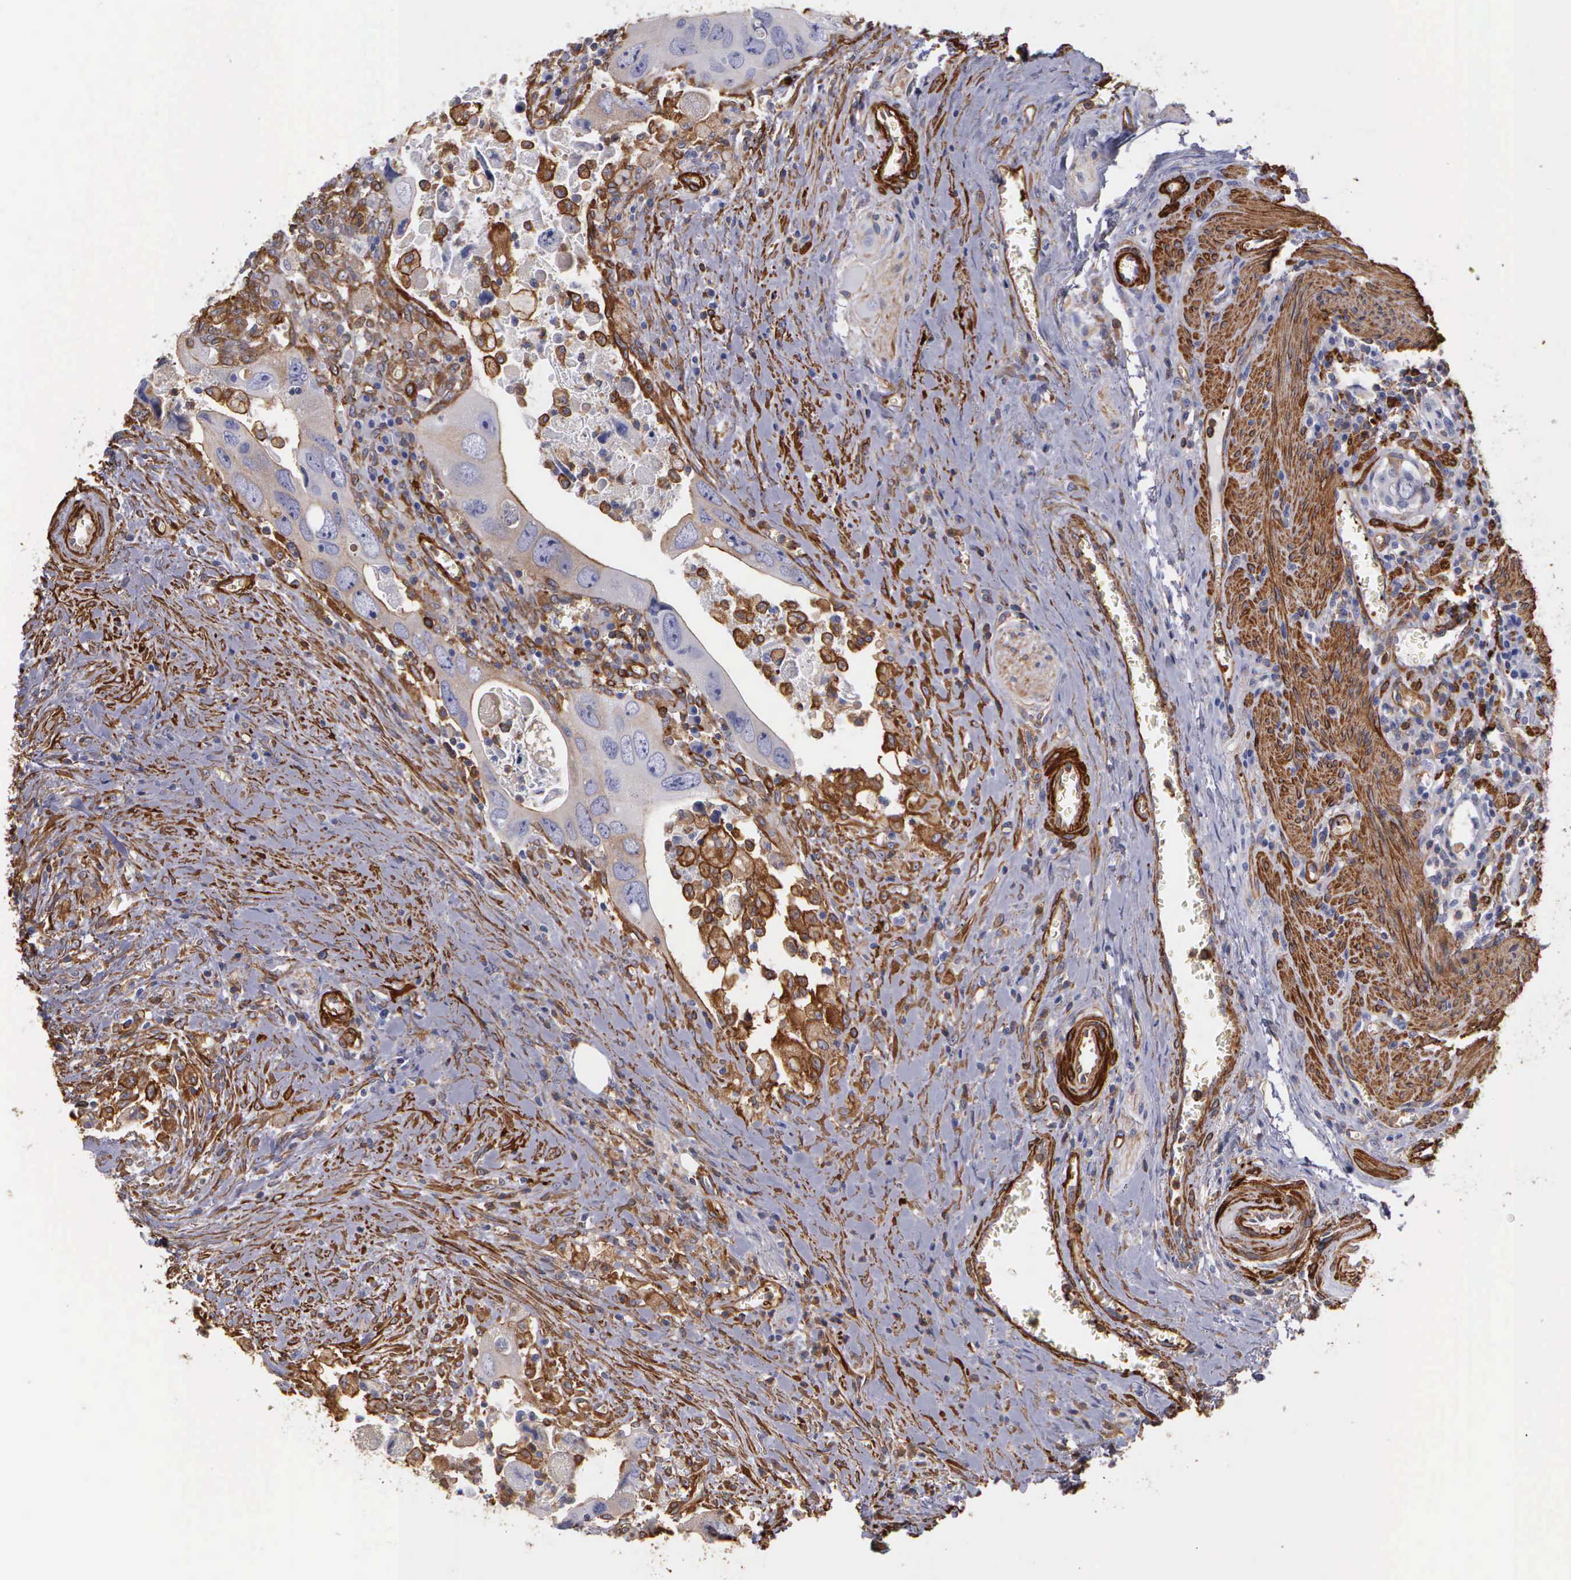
{"staining": {"intensity": "strong", "quantity": "25%-75%", "location": "cytoplasmic/membranous"}, "tissue": "colorectal cancer", "cell_type": "Tumor cells", "image_type": "cancer", "snomed": [{"axis": "morphology", "description": "Adenocarcinoma, NOS"}, {"axis": "topography", "description": "Rectum"}], "caption": "This is an image of immunohistochemistry (IHC) staining of colorectal cancer, which shows strong staining in the cytoplasmic/membranous of tumor cells.", "gene": "FLNA", "patient": {"sex": "male", "age": 70}}